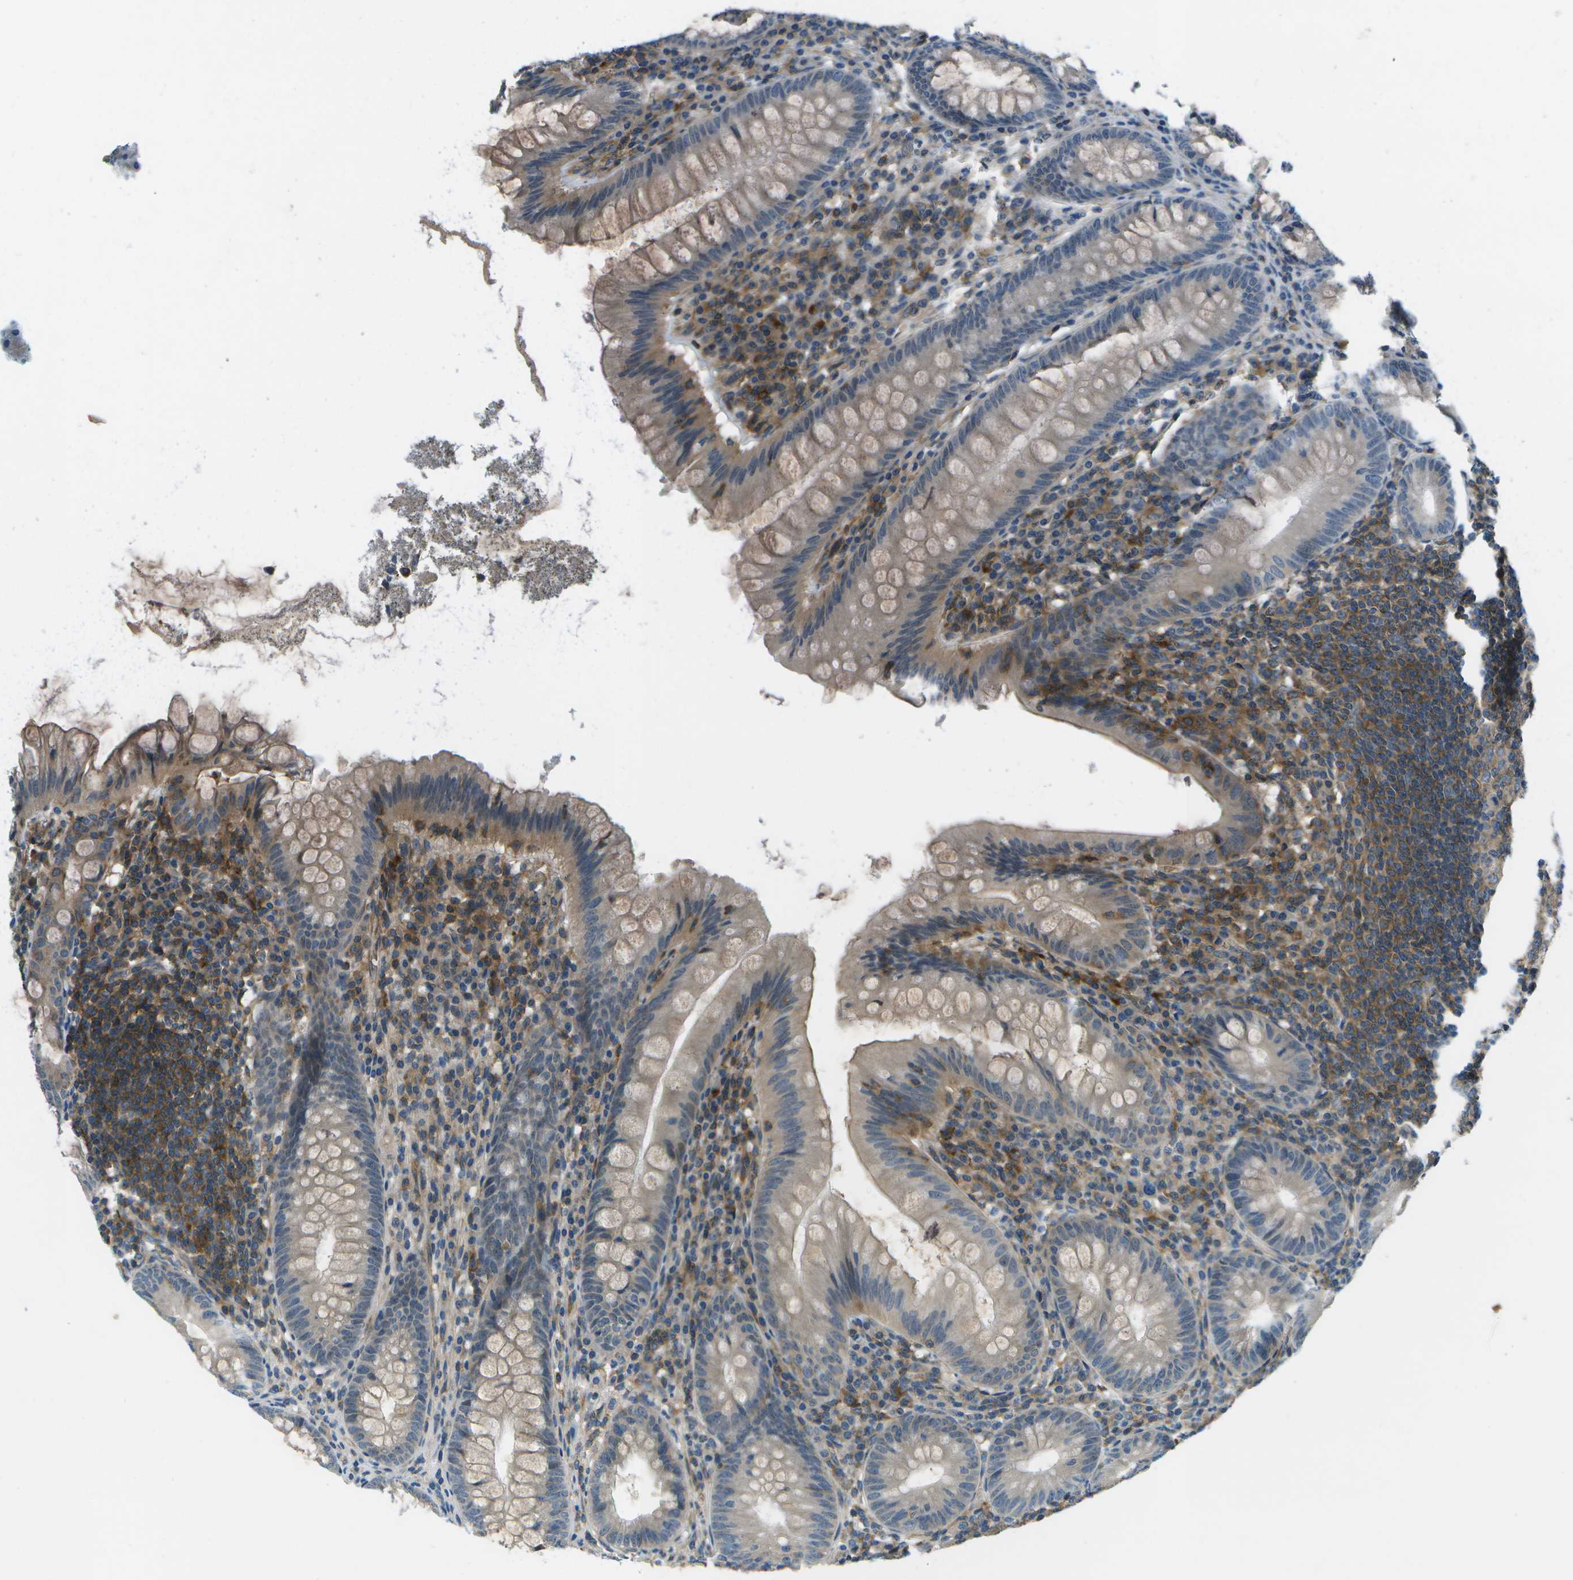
{"staining": {"intensity": "weak", "quantity": ">75%", "location": "cytoplasmic/membranous"}, "tissue": "appendix", "cell_type": "Glandular cells", "image_type": "normal", "snomed": [{"axis": "morphology", "description": "Normal tissue, NOS"}, {"axis": "topography", "description": "Appendix"}], "caption": "Immunohistochemistry (IHC) histopathology image of benign appendix: human appendix stained using immunohistochemistry (IHC) demonstrates low levels of weak protein expression localized specifically in the cytoplasmic/membranous of glandular cells, appearing as a cytoplasmic/membranous brown color.", "gene": "CTIF", "patient": {"sex": "male", "age": 56}}